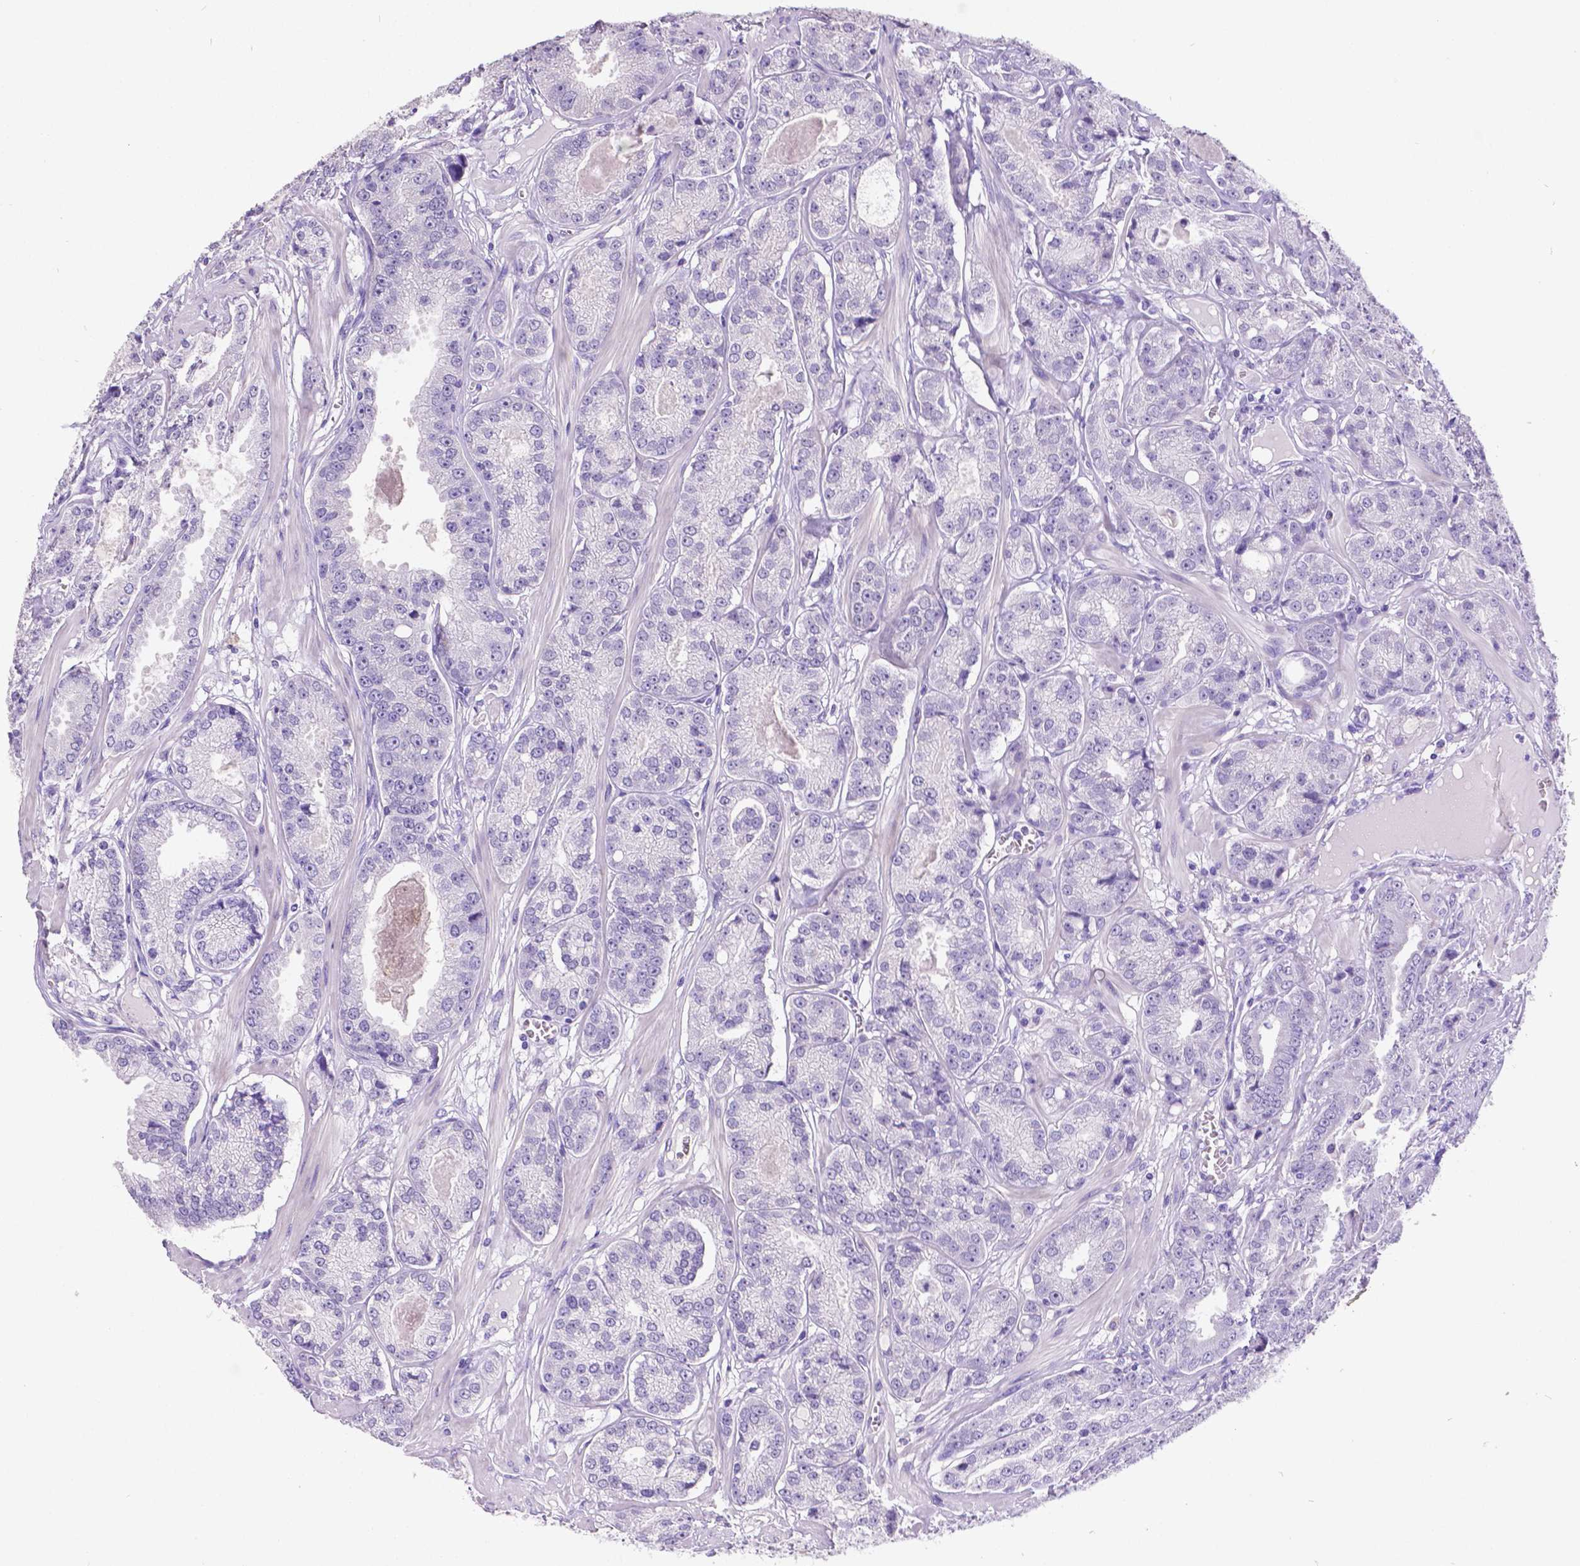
{"staining": {"intensity": "negative", "quantity": "none", "location": "none"}, "tissue": "prostate cancer", "cell_type": "Tumor cells", "image_type": "cancer", "snomed": [{"axis": "morphology", "description": "Adenocarcinoma, NOS"}, {"axis": "topography", "description": "Prostate"}], "caption": "There is no significant positivity in tumor cells of prostate cancer. (IHC, brightfield microscopy, high magnification).", "gene": "SATB2", "patient": {"sex": "male", "age": 64}}